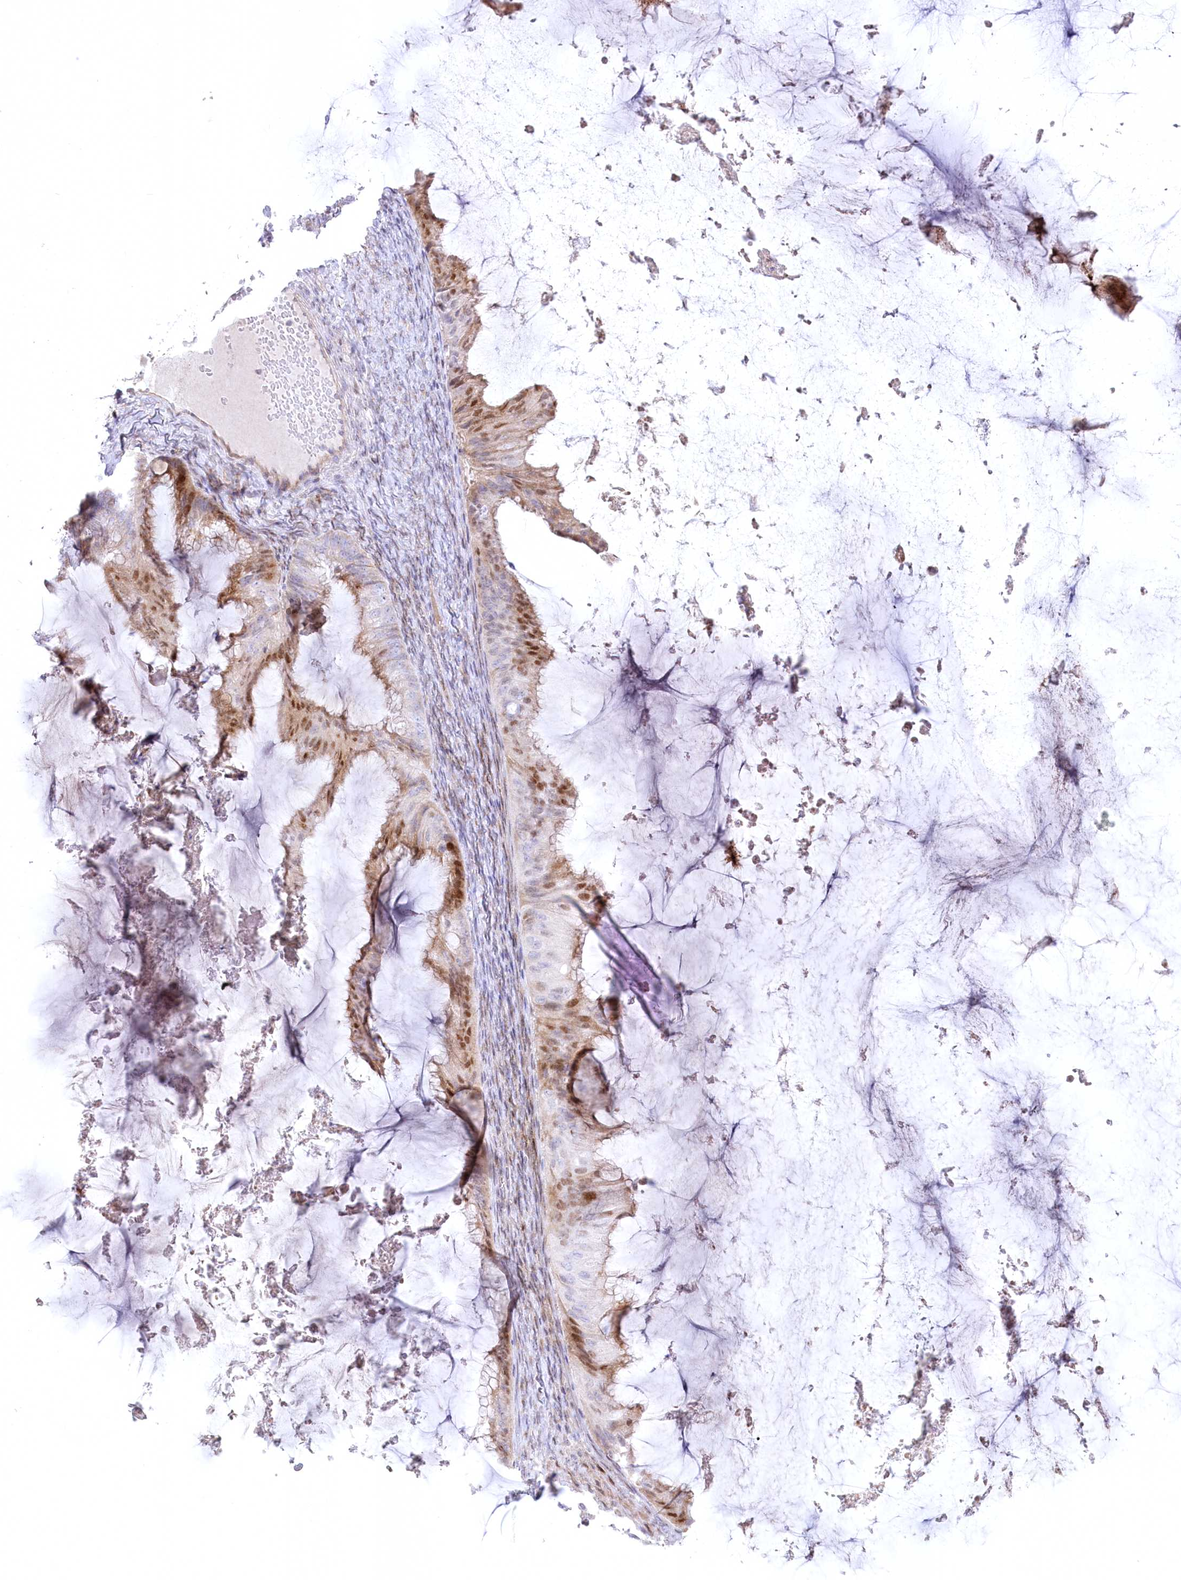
{"staining": {"intensity": "moderate", "quantity": "25%-75%", "location": "nuclear"}, "tissue": "ovarian cancer", "cell_type": "Tumor cells", "image_type": "cancer", "snomed": [{"axis": "morphology", "description": "Cystadenocarcinoma, mucinous, NOS"}, {"axis": "topography", "description": "Ovary"}], "caption": "Ovarian cancer (mucinous cystadenocarcinoma) was stained to show a protein in brown. There is medium levels of moderate nuclear positivity in approximately 25%-75% of tumor cells.", "gene": "CEP164", "patient": {"sex": "female", "age": 61}}